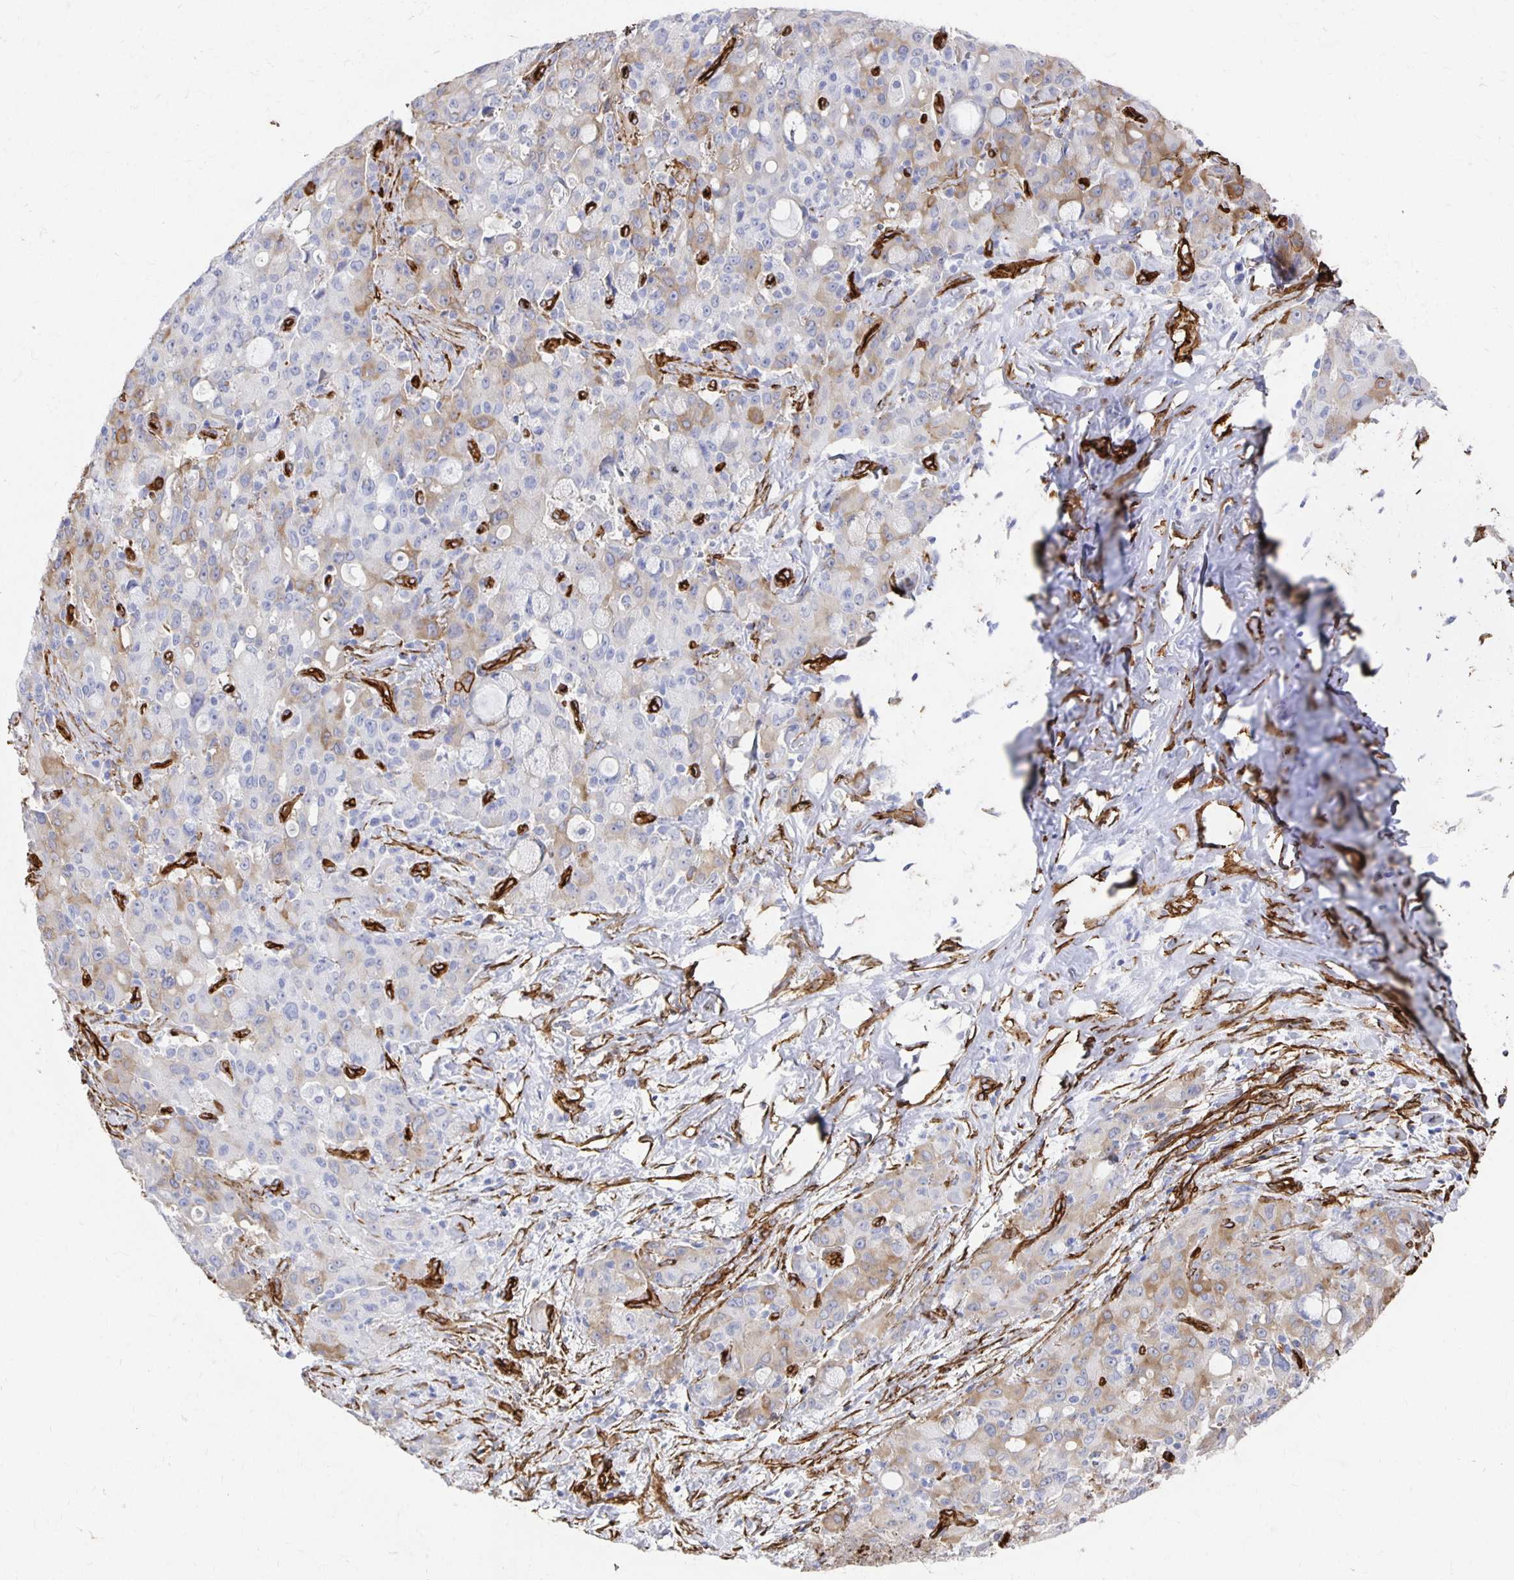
{"staining": {"intensity": "weak", "quantity": "<25%", "location": "cytoplasmic/membranous"}, "tissue": "lung cancer", "cell_type": "Tumor cells", "image_type": "cancer", "snomed": [{"axis": "morphology", "description": "Adenocarcinoma, NOS"}, {"axis": "topography", "description": "Lung"}], "caption": "Histopathology image shows no protein expression in tumor cells of adenocarcinoma (lung) tissue.", "gene": "VIPR2", "patient": {"sex": "female", "age": 44}}